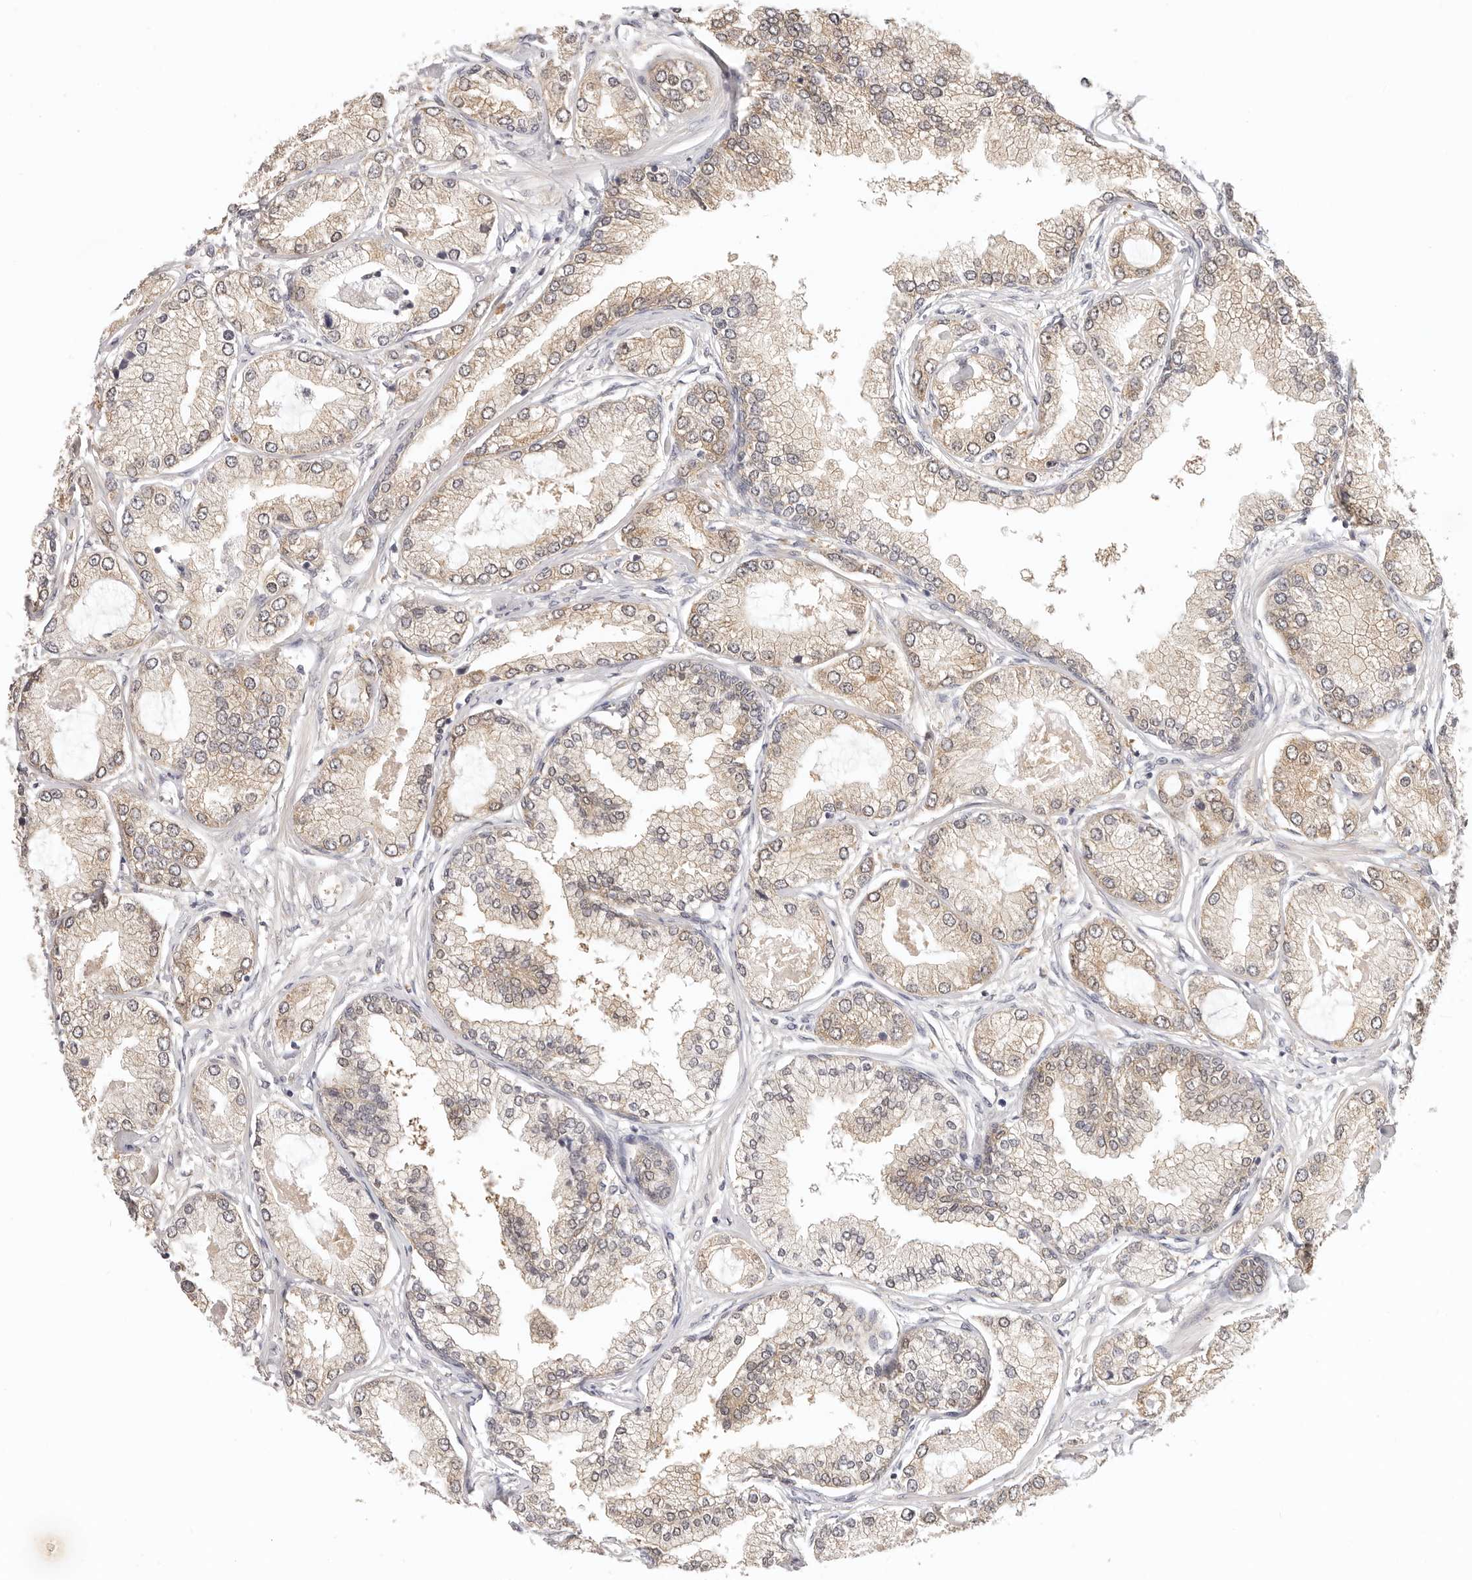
{"staining": {"intensity": "weak", "quantity": ">75%", "location": "cytoplasmic/membranous,nuclear"}, "tissue": "prostate cancer", "cell_type": "Tumor cells", "image_type": "cancer", "snomed": [{"axis": "morphology", "description": "Adenocarcinoma, Low grade"}, {"axis": "topography", "description": "Prostate"}], "caption": "Prostate cancer (low-grade adenocarcinoma) was stained to show a protein in brown. There is low levels of weak cytoplasmic/membranous and nuclear staining in approximately >75% of tumor cells.", "gene": "GGPS1", "patient": {"sex": "male", "age": 62}}